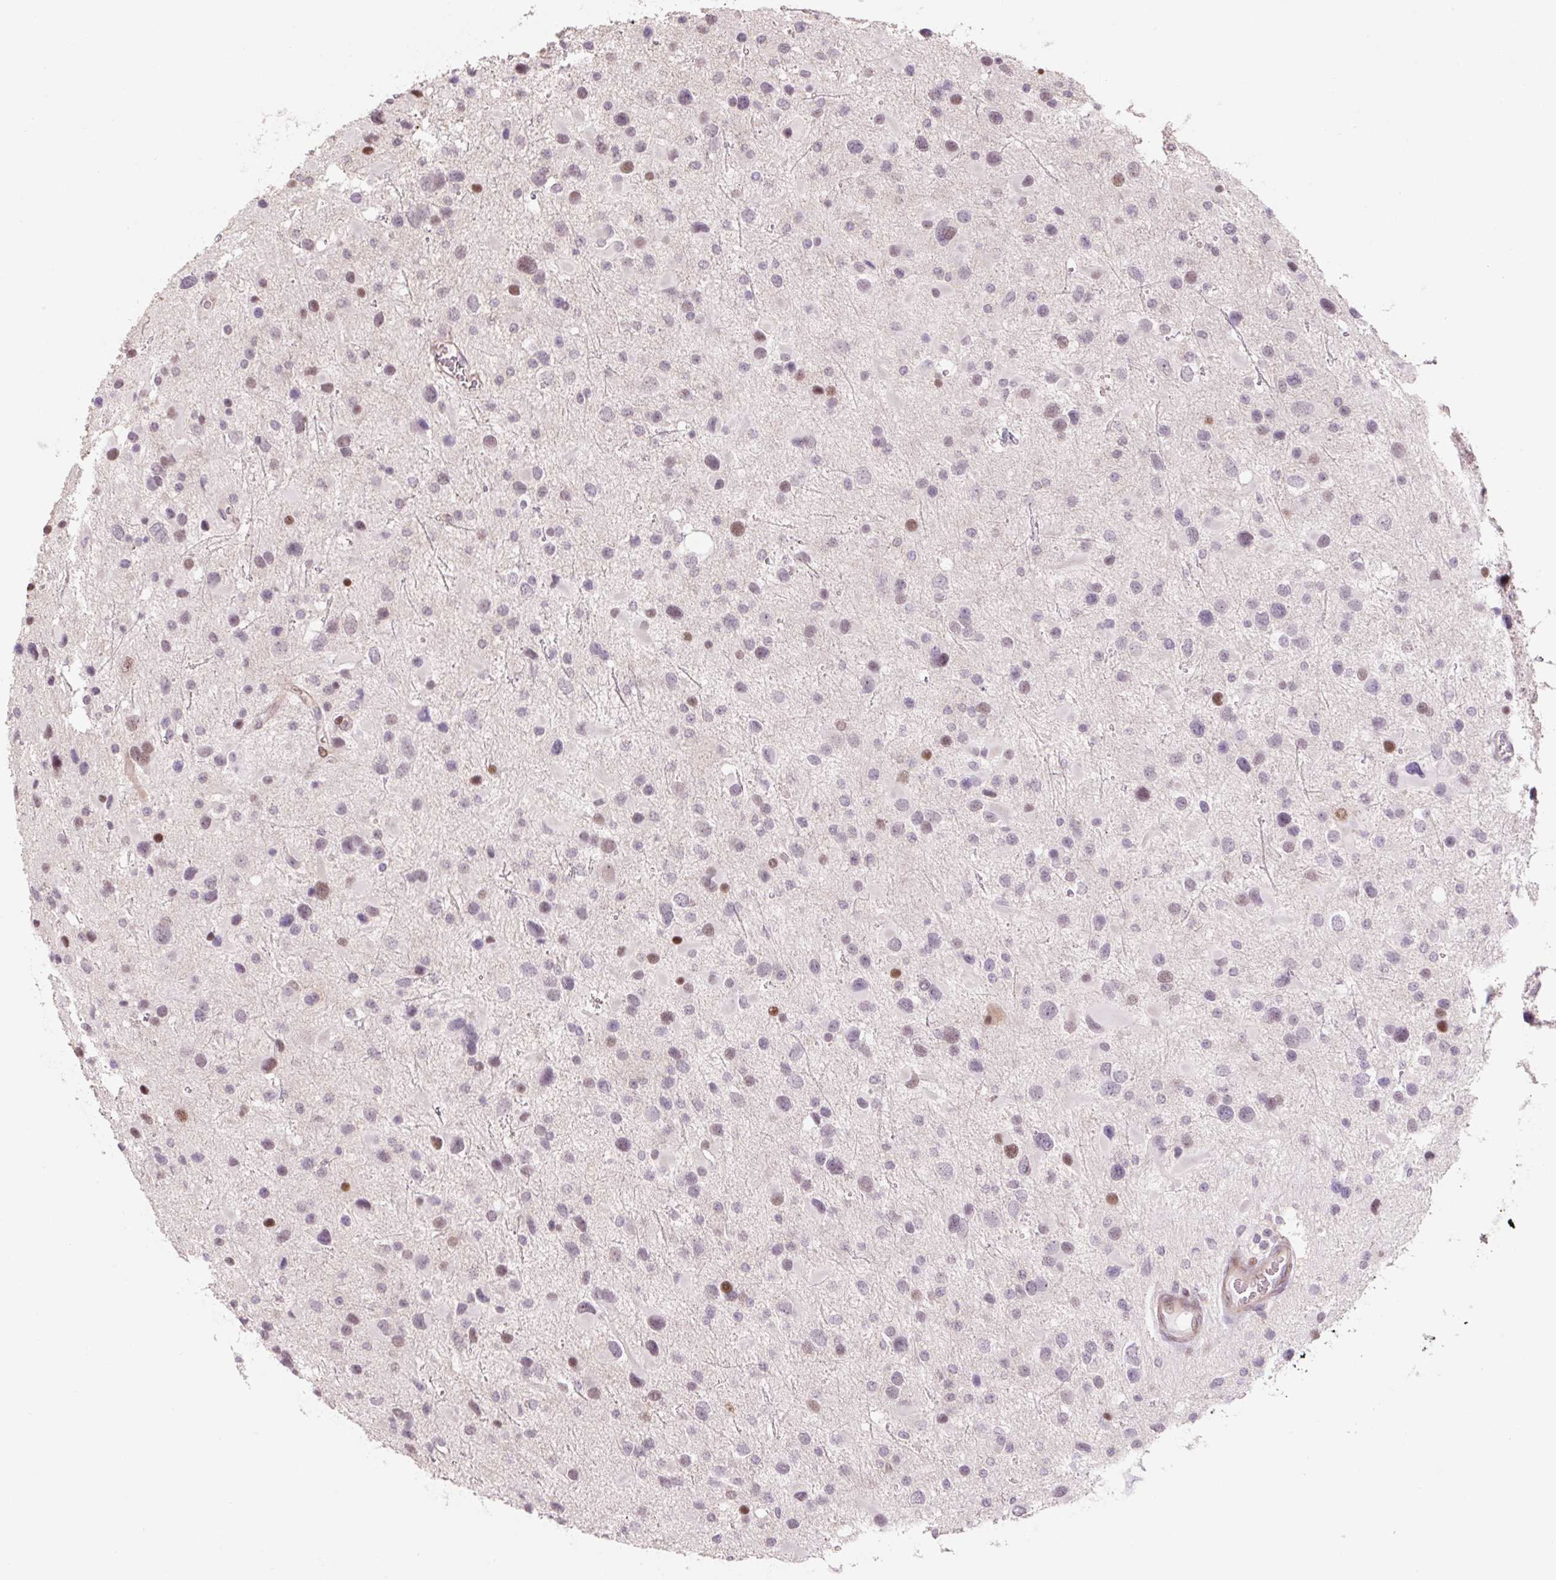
{"staining": {"intensity": "moderate", "quantity": "25%-75%", "location": "nuclear"}, "tissue": "glioma", "cell_type": "Tumor cells", "image_type": "cancer", "snomed": [{"axis": "morphology", "description": "Glioma, malignant, Low grade"}, {"axis": "topography", "description": "Brain"}], "caption": "High-magnification brightfield microscopy of malignant low-grade glioma stained with DAB (brown) and counterstained with hematoxylin (blue). tumor cells exhibit moderate nuclear positivity is appreciated in about25%-75% of cells. The protein of interest is stained brown, and the nuclei are stained in blue (DAB (3,3'-diaminobenzidine) IHC with brightfield microscopy, high magnification).", "gene": "ZNF552", "patient": {"sex": "female", "age": 32}}